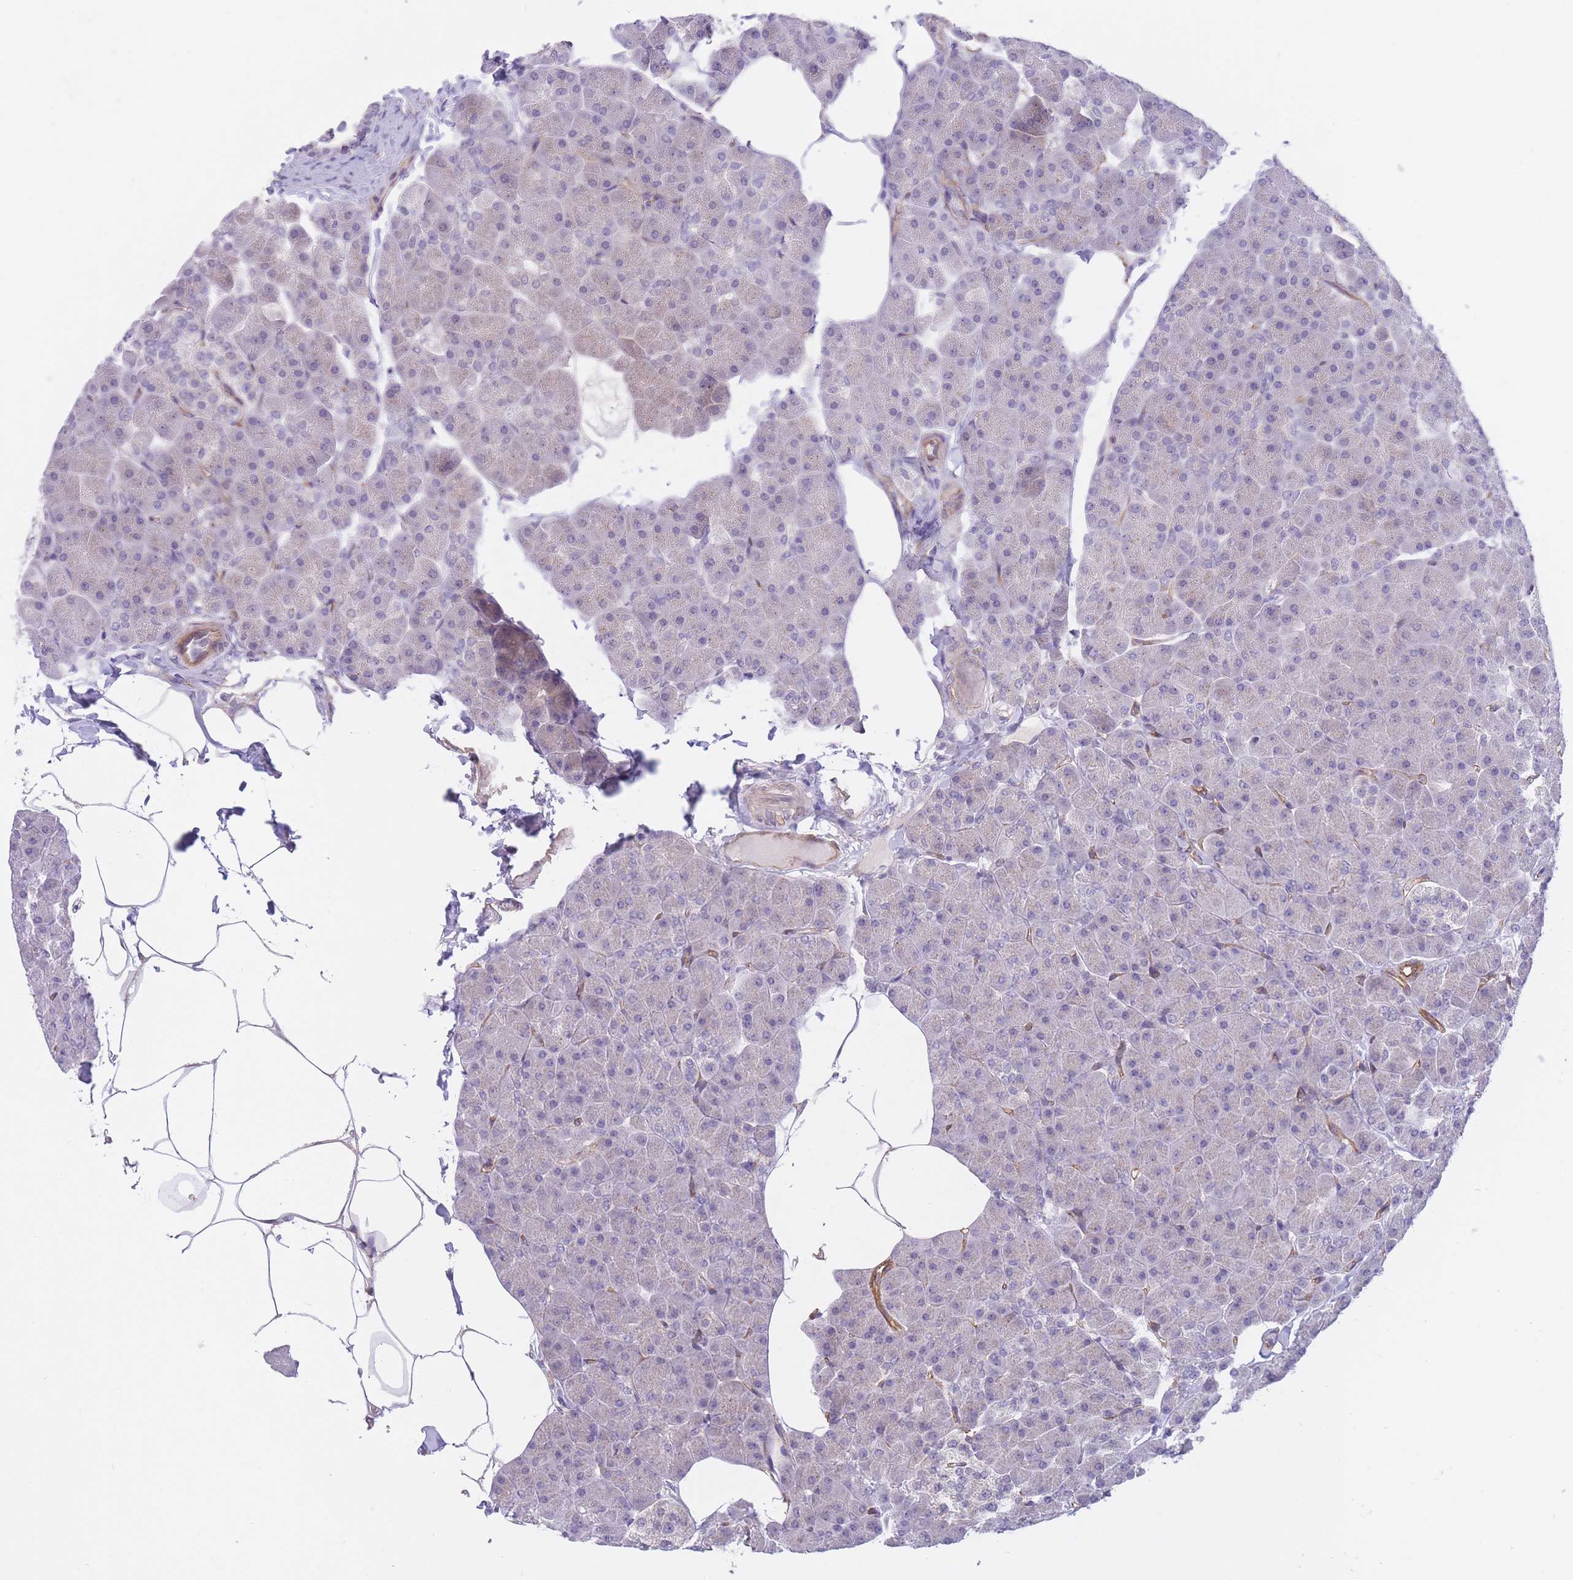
{"staining": {"intensity": "weak", "quantity": "<25%", "location": "cytoplasmic/membranous"}, "tissue": "pancreas", "cell_type": "Exocrine glandular cells", "image_type": "normal", "snomed": [{"axis": "morphology", "description": "Normal tissue, NOS"}, {"axis": "topography", "description": "Pancreas"}], "caption": "The immunohistochemistry image has no significant positivity in exocrine glandular cells of pancreas. (Stains: DAB (3,3'-diaminobenzidine) immunohistochemistry (IHC) with hematoxylin counter stain, Microscopy: brightfield microscopy at high magnification).", "gene": "QTRT1", "patient": {"sex": "male", "age": 35}}